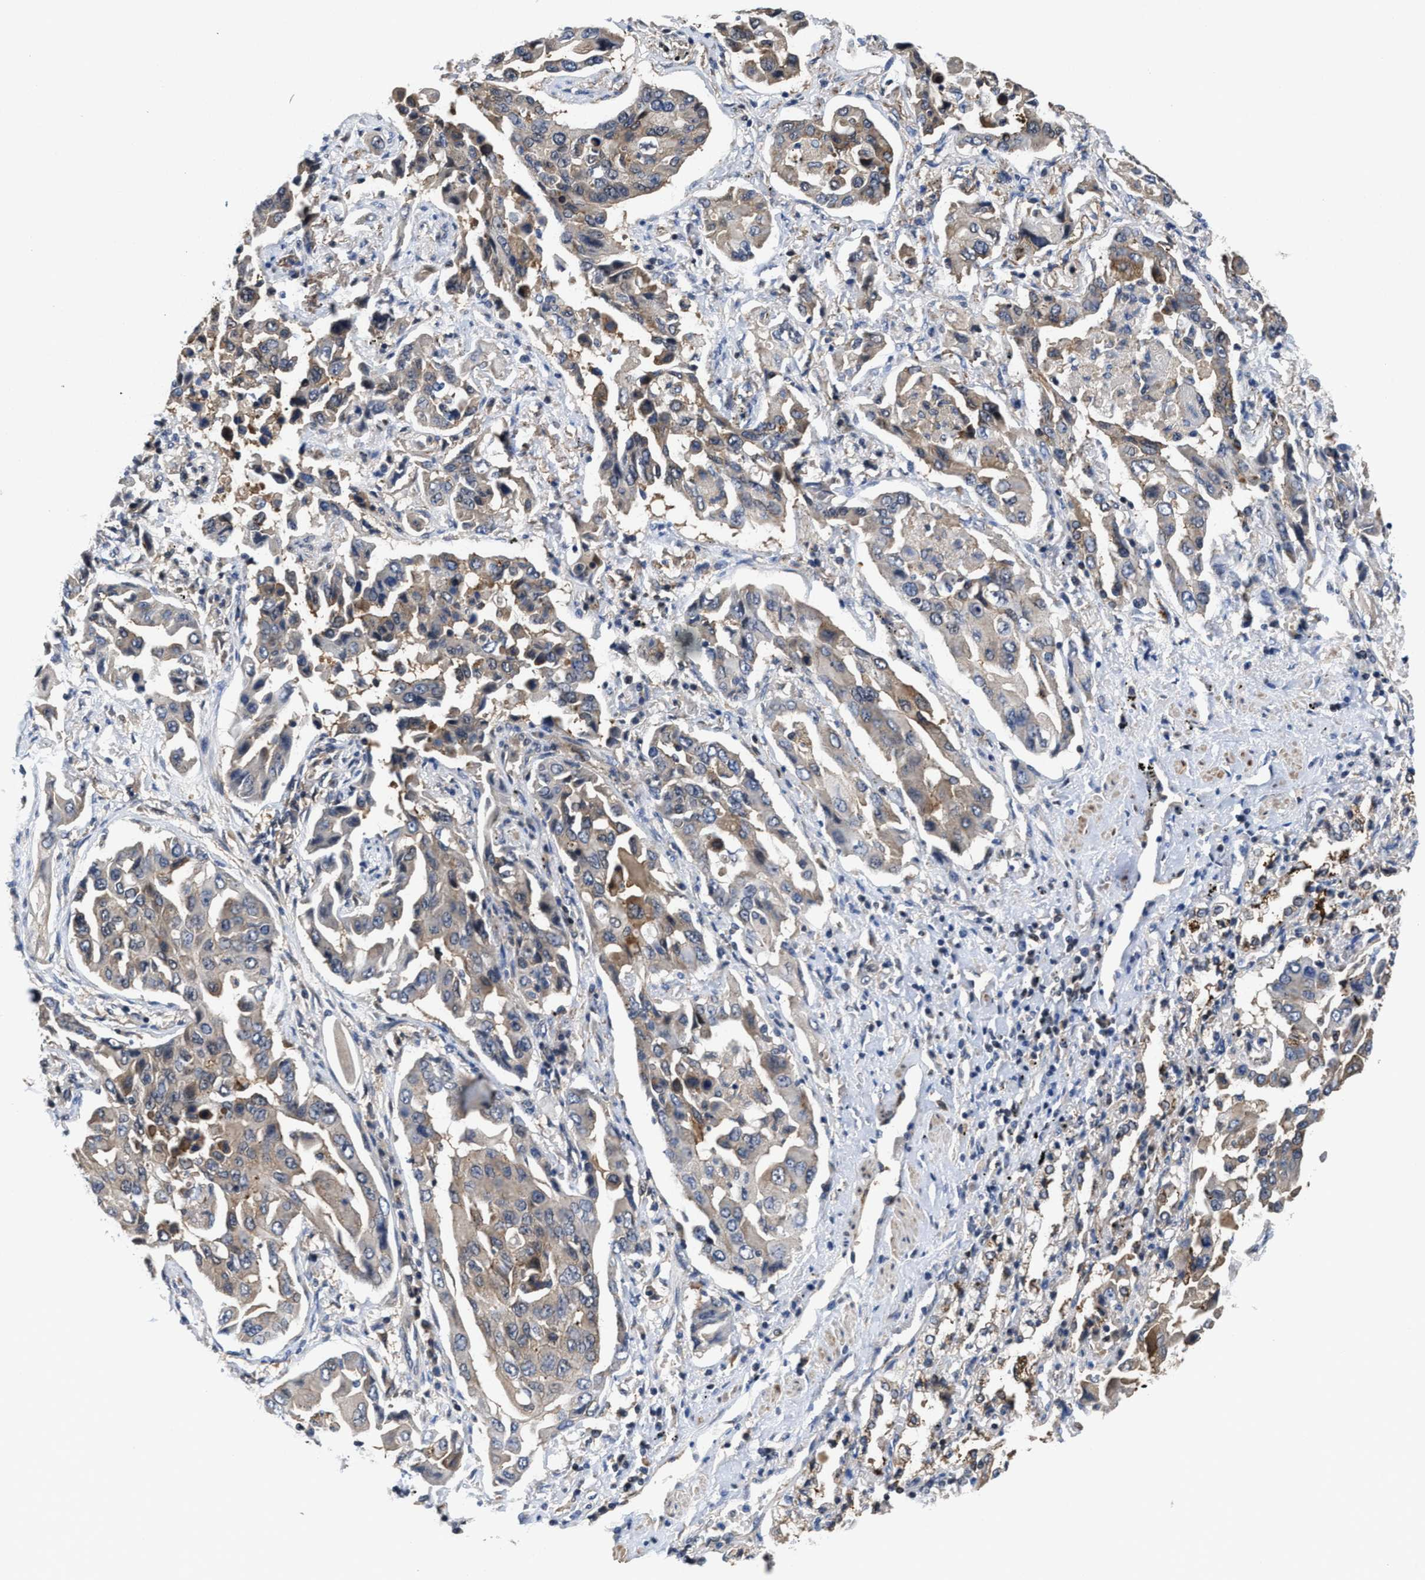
{"staining": {"intensity": "weak", "quantity": ">75%", "location": "cytoplasmic/membranous"}, "tissue": "lung cancer", "cell_type": "Tumor cells", "image_type": "cancer", "snomed": [{"axis": "morphology", "description": "Adenocarcinoma, NOS"}, {"axis": "topography", "description": "Lung"}], "caption": "Immunohistochemical staining of human lung cancer exhibits weak cytoplasmic/membranous protein staining in approximately >75% of tumor cells.", "gene": "KIF12", "patient": {"sex": "female", "age": 65}}